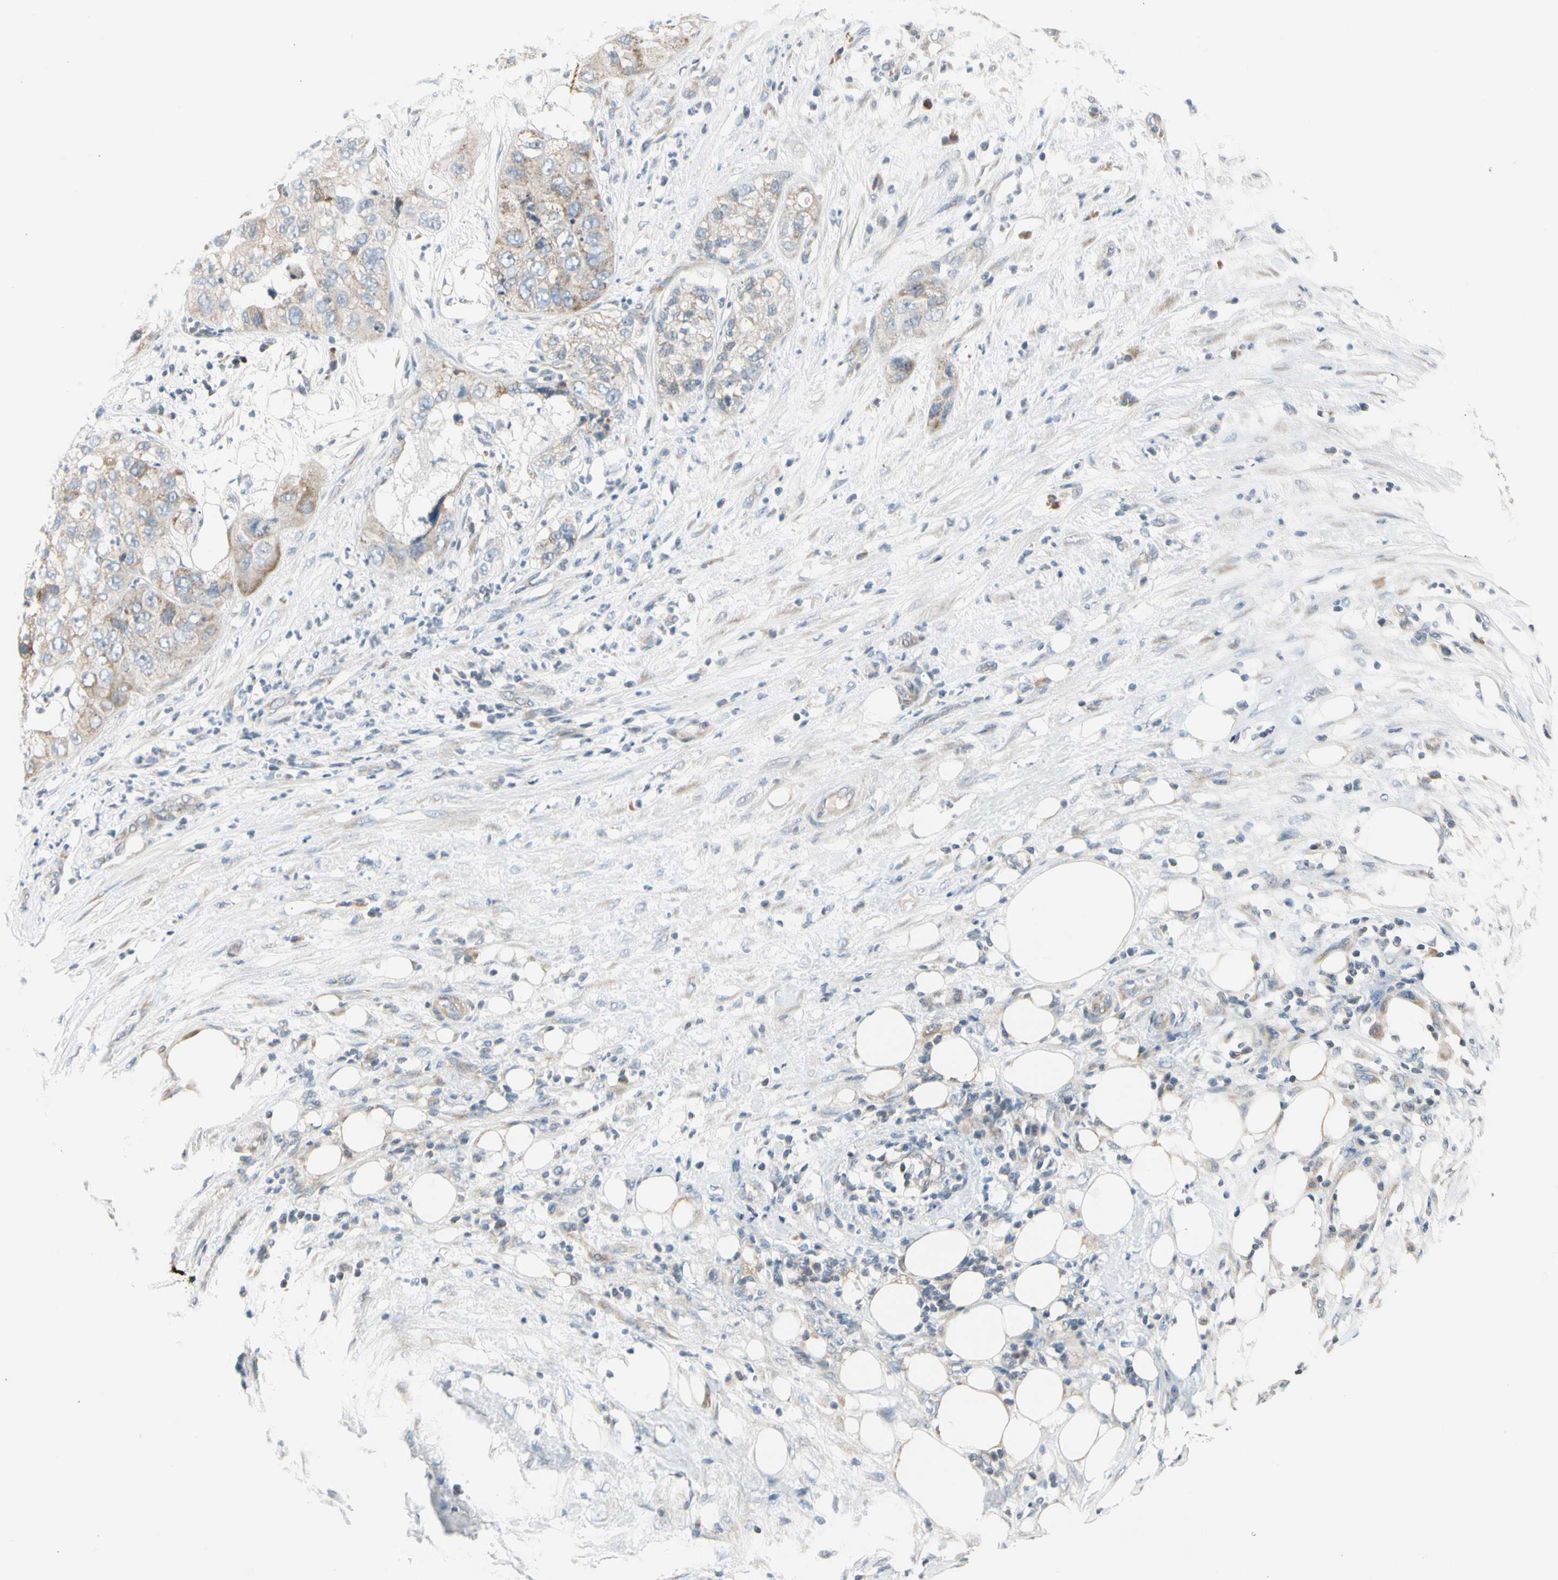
{"staining": {"intensity": "weak", "quantity": "25%-75%", "location": "cytoplasmic/membranous"}, "tissue": "pancreatic cancer", "cell_type": "Tumor cells", "image_type": "cancer", "snomed": [{"axis": "morphology", "description": "Adenocarcinoma, NOS"}, {"axis": "topography", "description": "Pancreas"}], "caption": "Pancreatic cancer (adenocarcinoma) stained with DAB (3,3'-diaminobenzidine) immunohistochemistry (IHC) reveals low levels of weak cytoplasmic/membranous expression in approximately 25%-75% of tumor cells.", "gene": "SOX30", "patient": {"sex": "female", "age": 78}}